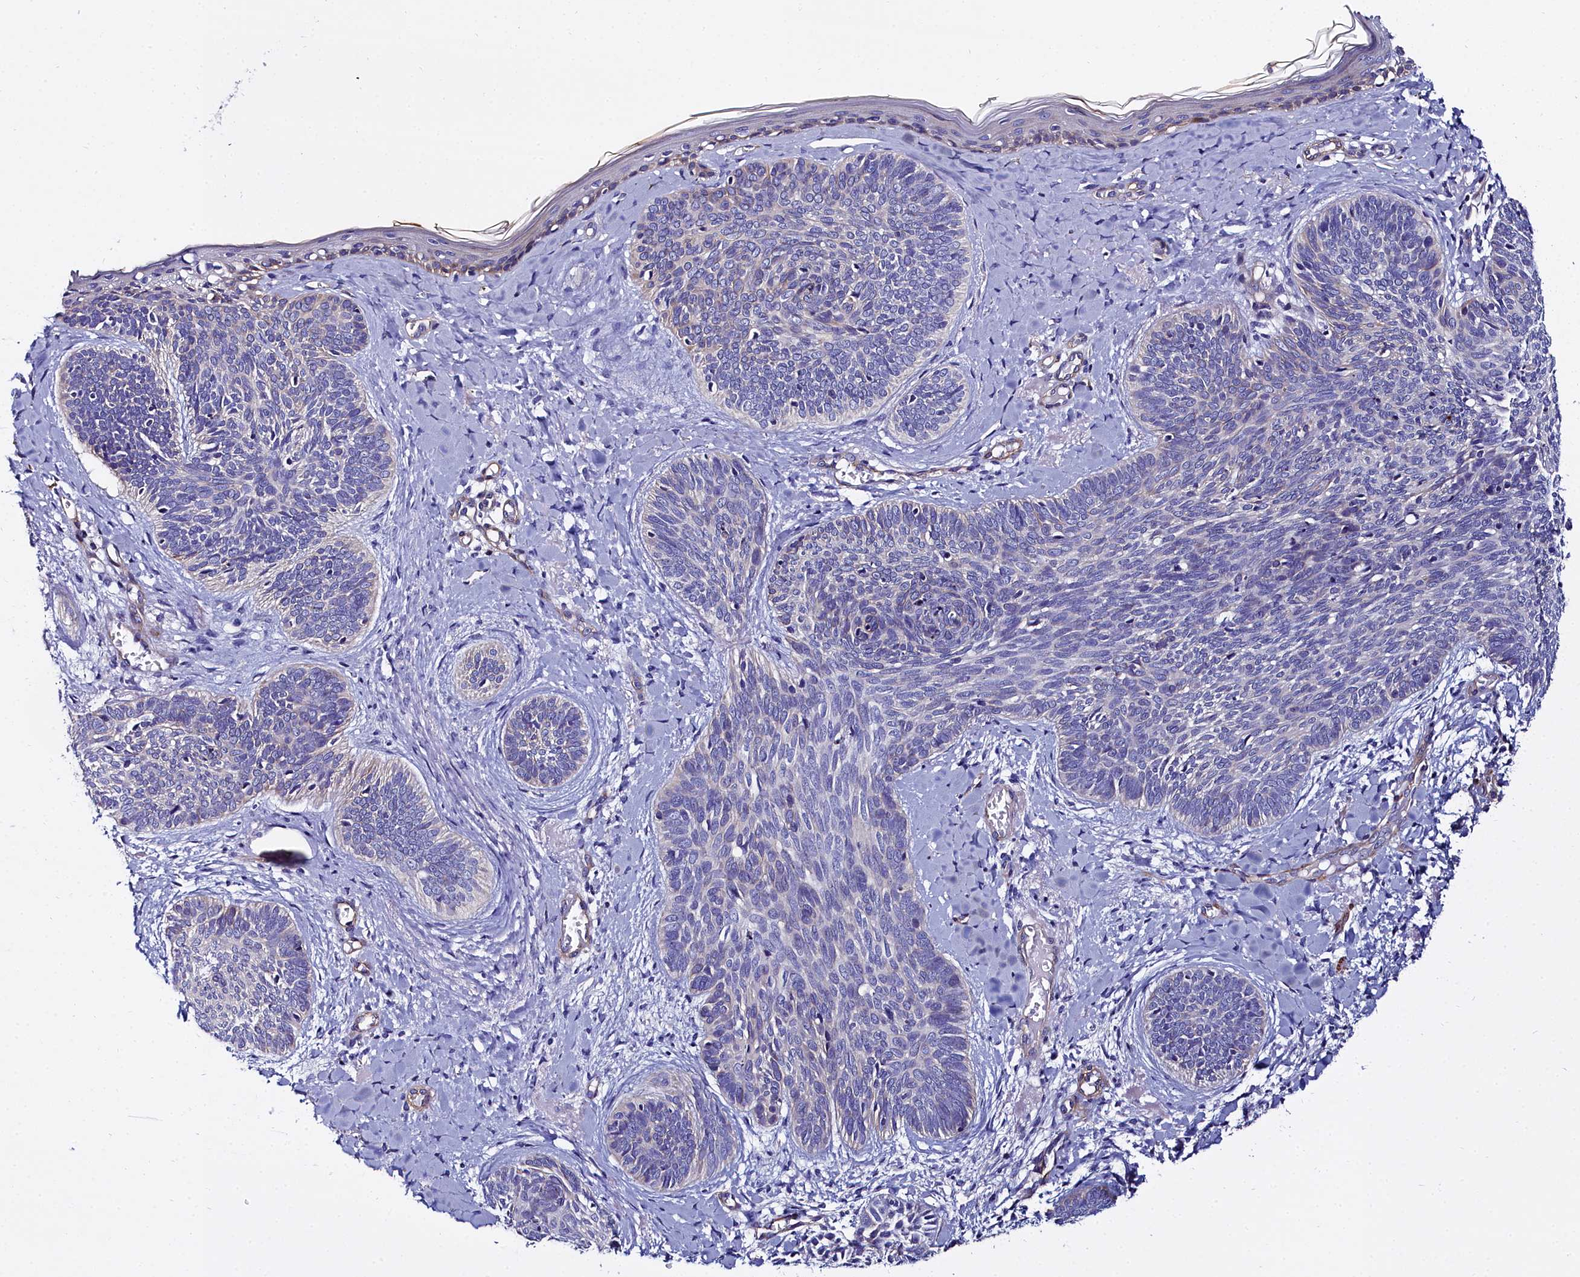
{"staining": {"intensity": "negative", "quantity": "none", "location": "none"}, "tissue": "skin cancer", "cell_type": "Tumor cells", "image_type": "cancer", "snomed": [{"axis": "morphology", "description": "Basal cell carcinoma"}, {"axis": "topography", "description": "Skin"}], "caption": "Immunohistochemical staining of human skin basal cell carcinoma shows no significant positivity in tumor cells. (DAB (3,3'-diaminobenzidine) immunohistochemistry (IHC) visualized using brightfield microscopy, high magnification).", "gene": "FADS3", "patient": {"sex": "female", "age": 81}}